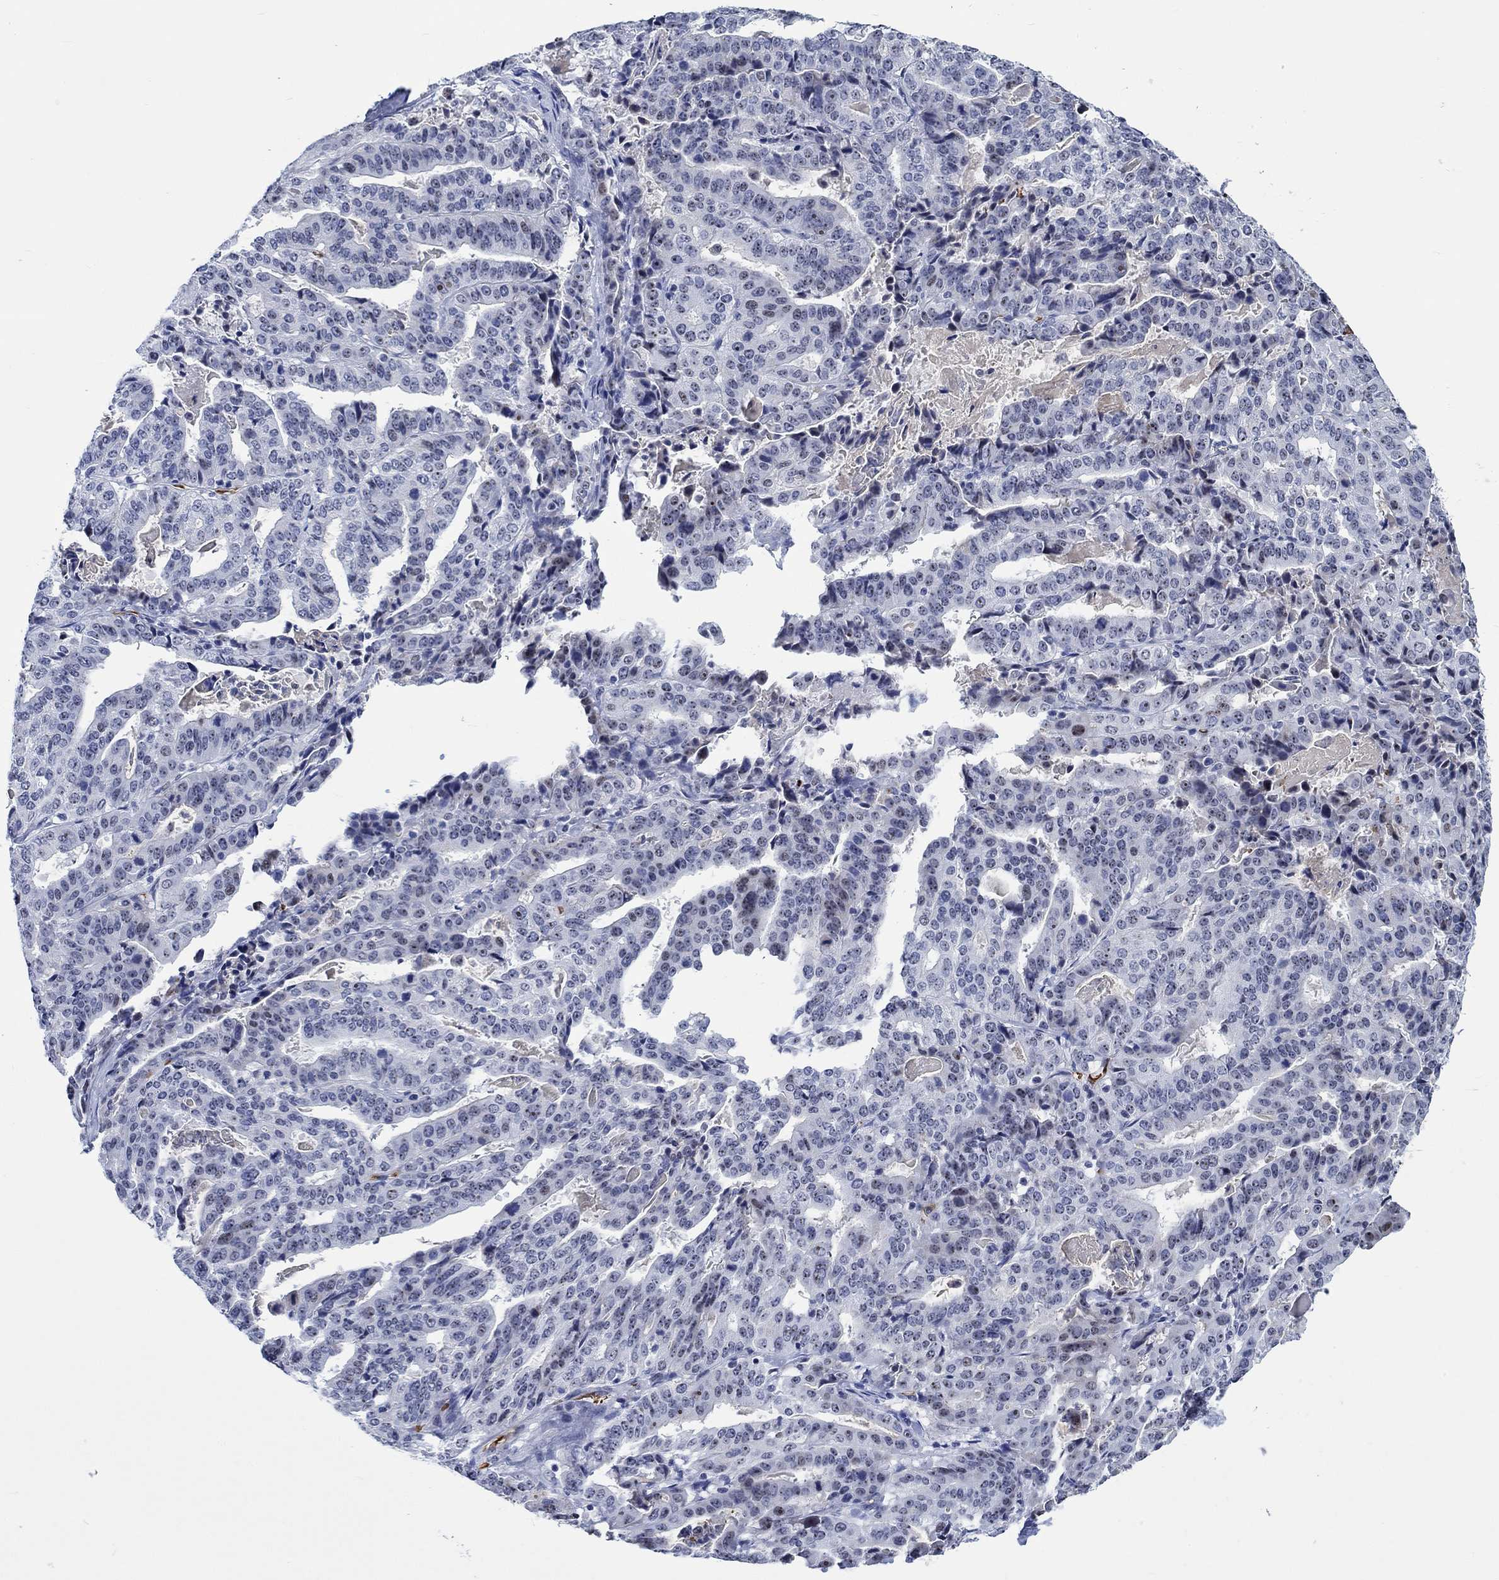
{"staining": {"intensity": "strong", "quantity": "<25%", "location": "nuclear"}, "tissue": "stomach cancer", "cell_type": "Tumor cells", "image_type": "cancer", "snomed": [{"axis": "morphology", "description": "Adenocarcinoma, NOS"}, {"axis": "topography", "description": "Stomach"}], "caption": "An image of stomach cancer (adenocarcinoma) stained for a protein exhibits strong nuclear brown staining in tumor cells.", "gene": "ZNF446", "patient": {"sex": "male", "age": 48}}